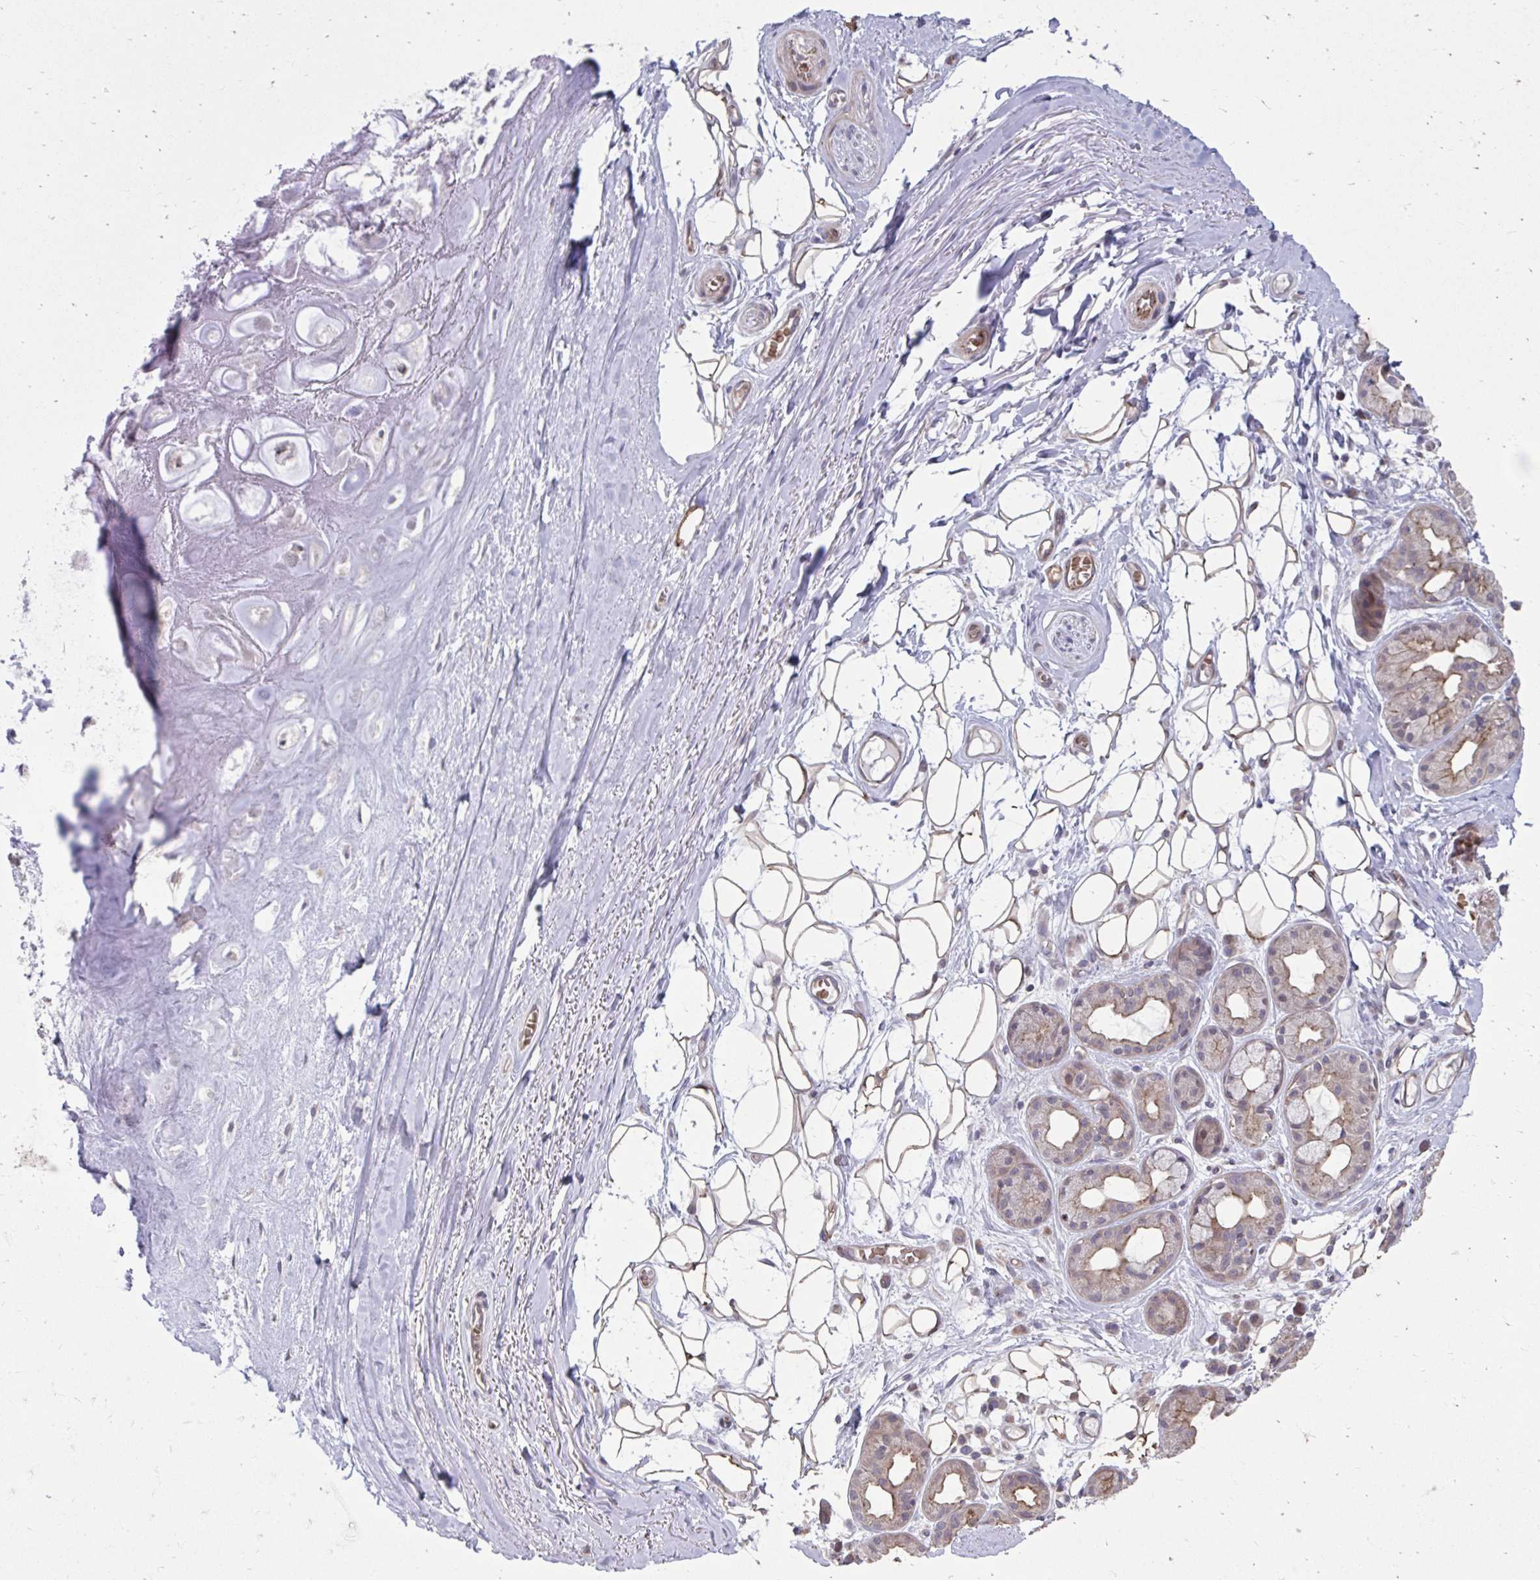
{"staining": {"intensity": "moderate", "quantity": ">75%", "location": "cytoplasmic/membranous"}, "tissue": "adipose tissue", "cell_type": "Adipocytes", "image_type": "normal", "snomed": [{"axis": "morphology", "description": "Normal tissue, NOS"}, {"axis": "topography", "description": "Lymph node"}, {"axis": "topography", "description": "Cartilage tissue"}, {"axis": "topography", "description": "Nasopharynx"}], "caption": "A high-resolution photomicrograph shows immunohistochemistry (IHC) staining of normal adipose tissue, which shows moderate cytoplasmic/membranous staining in approximately >75% of adipocytes. The staining was performed using DAB (3,3'-diaminobenzidine), with brown indicating positive protein expression. Nuclei are stained blue with hematoxylin.", "gene": "ITPR2", "patient": {"sex": "male", "age": 63}}